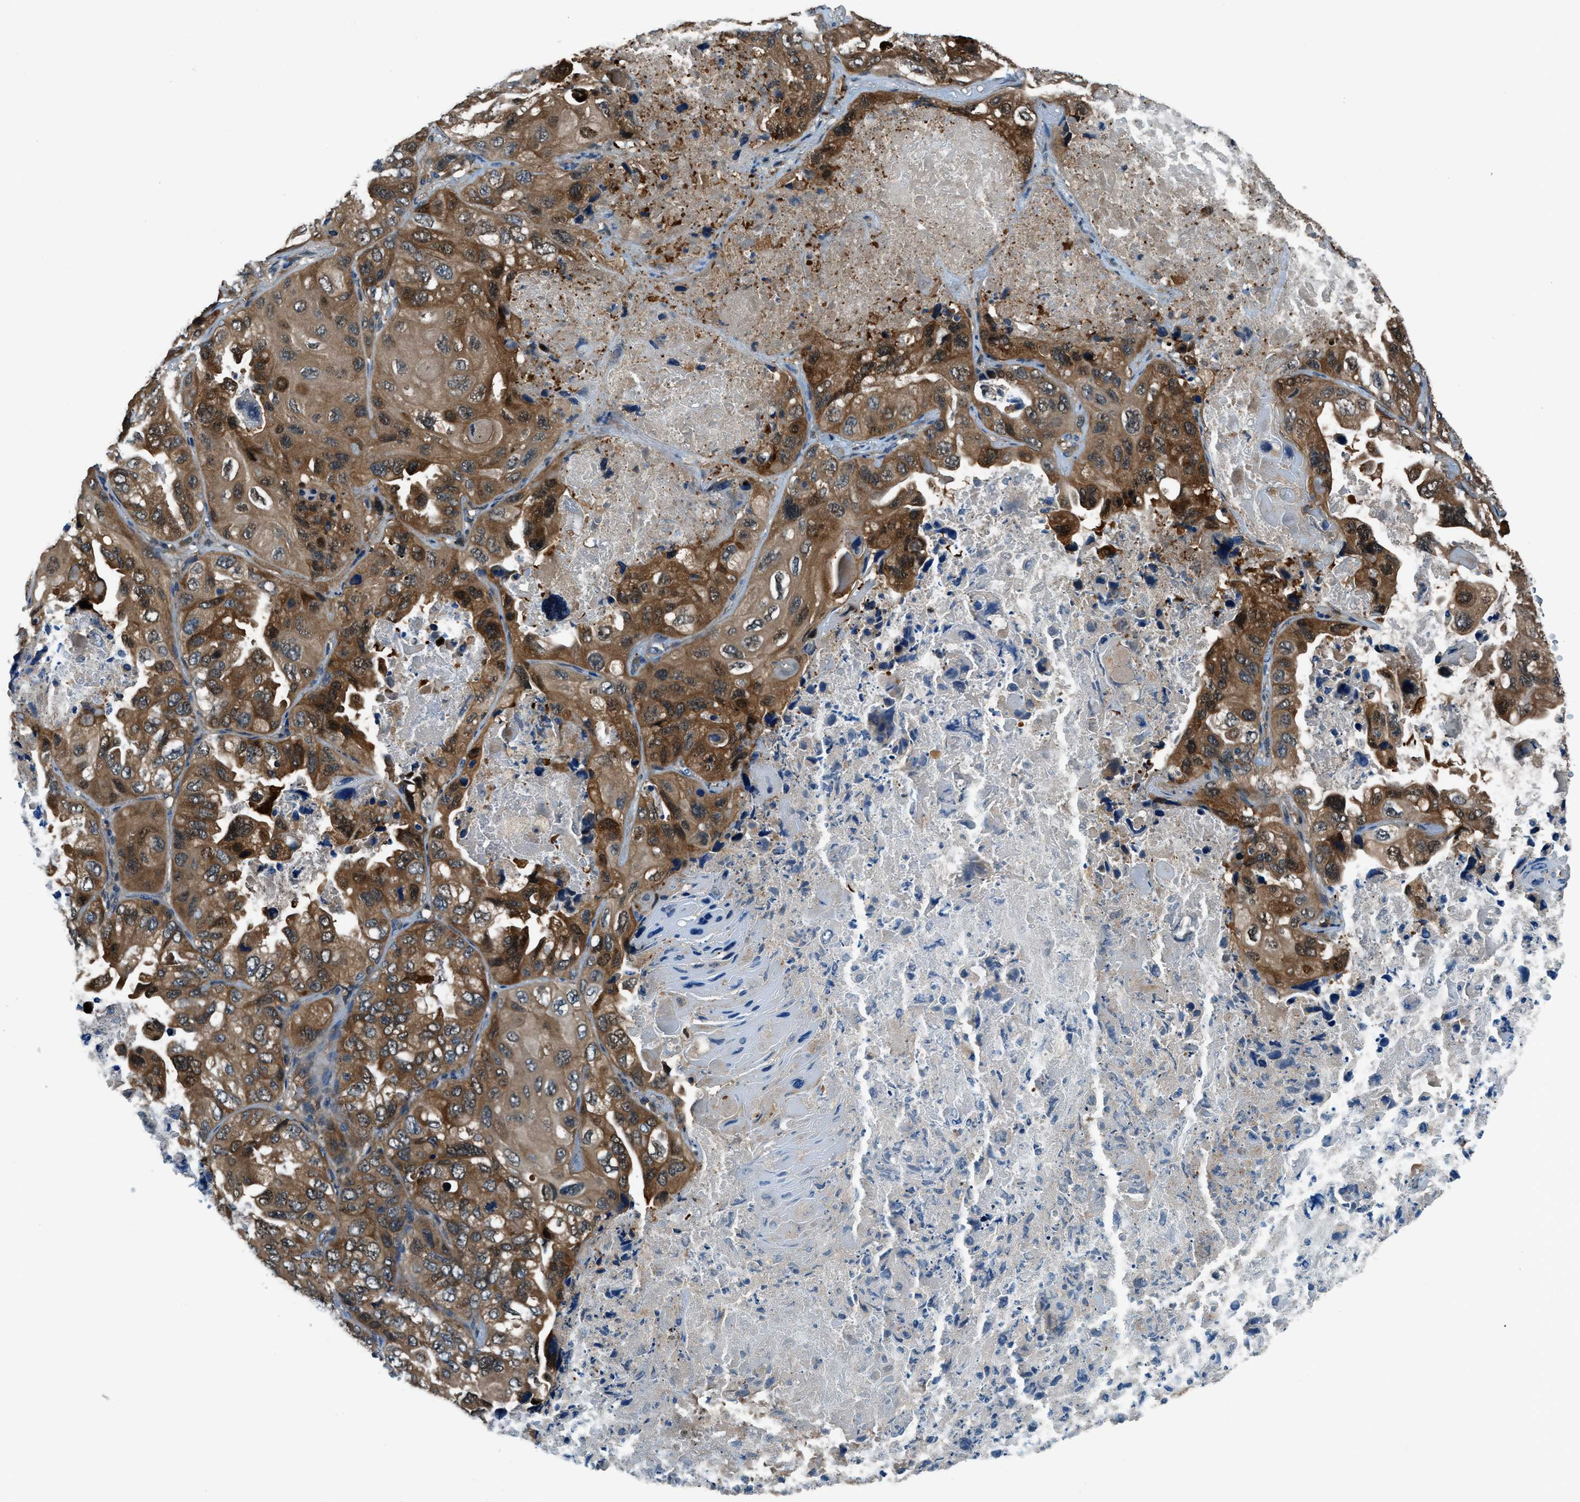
{"staining": {"intensity": "strong", "quantity": ">75%", "location": "cytoplasmic/membranous"}, "tissue": "lung cancer", "cell_type": "Tumor cells", "image_type": "cancer", "snomed": [{"axis": "morphology", "description": "Squamous cell carcinoma, NOS"}, {"axis": "topography", "description": "Lung"}], "caption": "Squamous cell carcinoma (lung) stained for a protein demonstrates strong cytoplasmic/membranous positivity in tumor cells. (DAB IHC, brown staining for protein, blue staining for nuclei).", "gene": "HEBP2", "patient": {"sex": "female", "age": 73}}